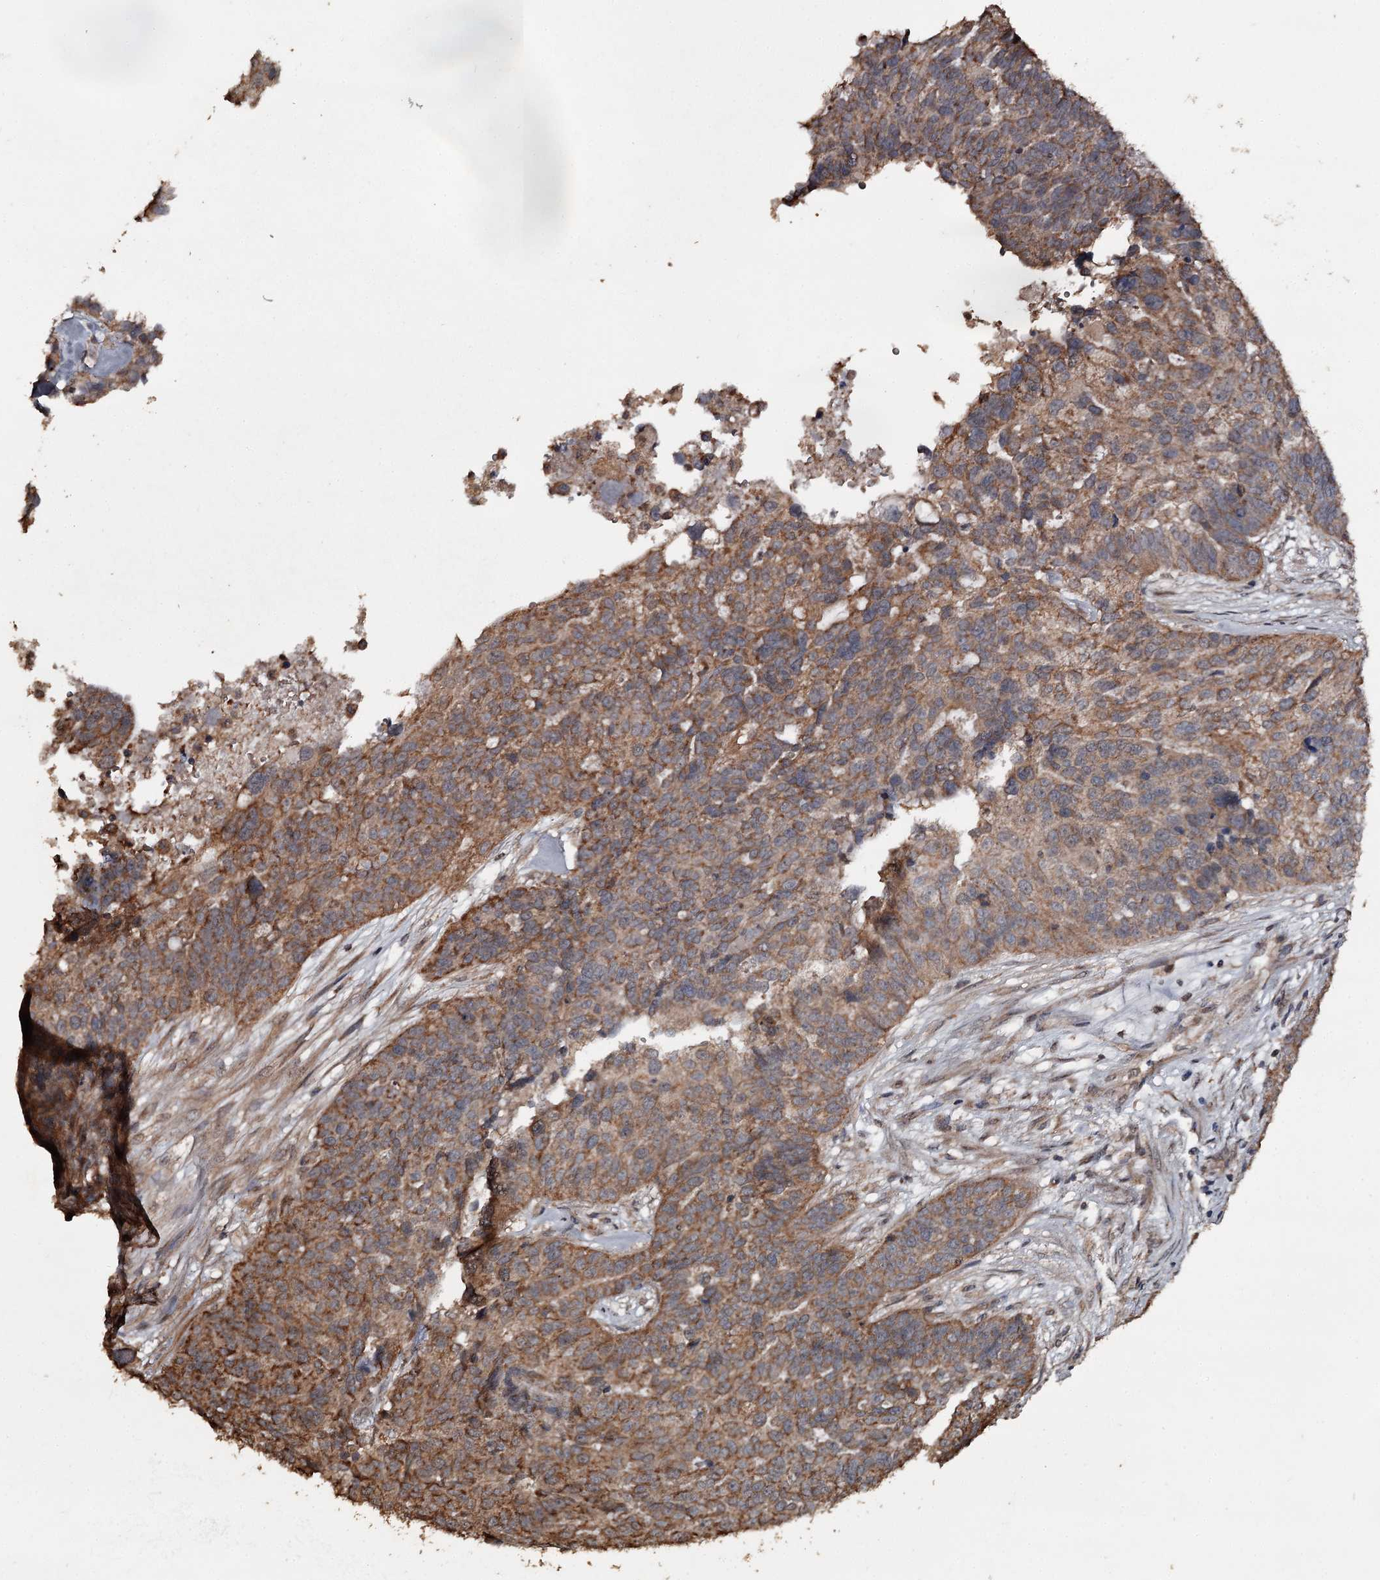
{"staining": {"intensity": "moderate", "quantity": ">75%", "location": "cytoplasmic/membranous"}, "tissue": "ovarian cancer", "cell_type": "Tumor cells", "image_type": "cancer", "snomed": [{"axis": "morphology", "description": "Cystadenocarcinoma, serous, NOS"}, {"axis": "topography", "description": "Ovary"}], "caption": "Ovarian cancer stained with a protein marker displays moderate staining in tumor cells.", "gene": "WIPI1", "patient": {"sex": "female", "age": 59}}